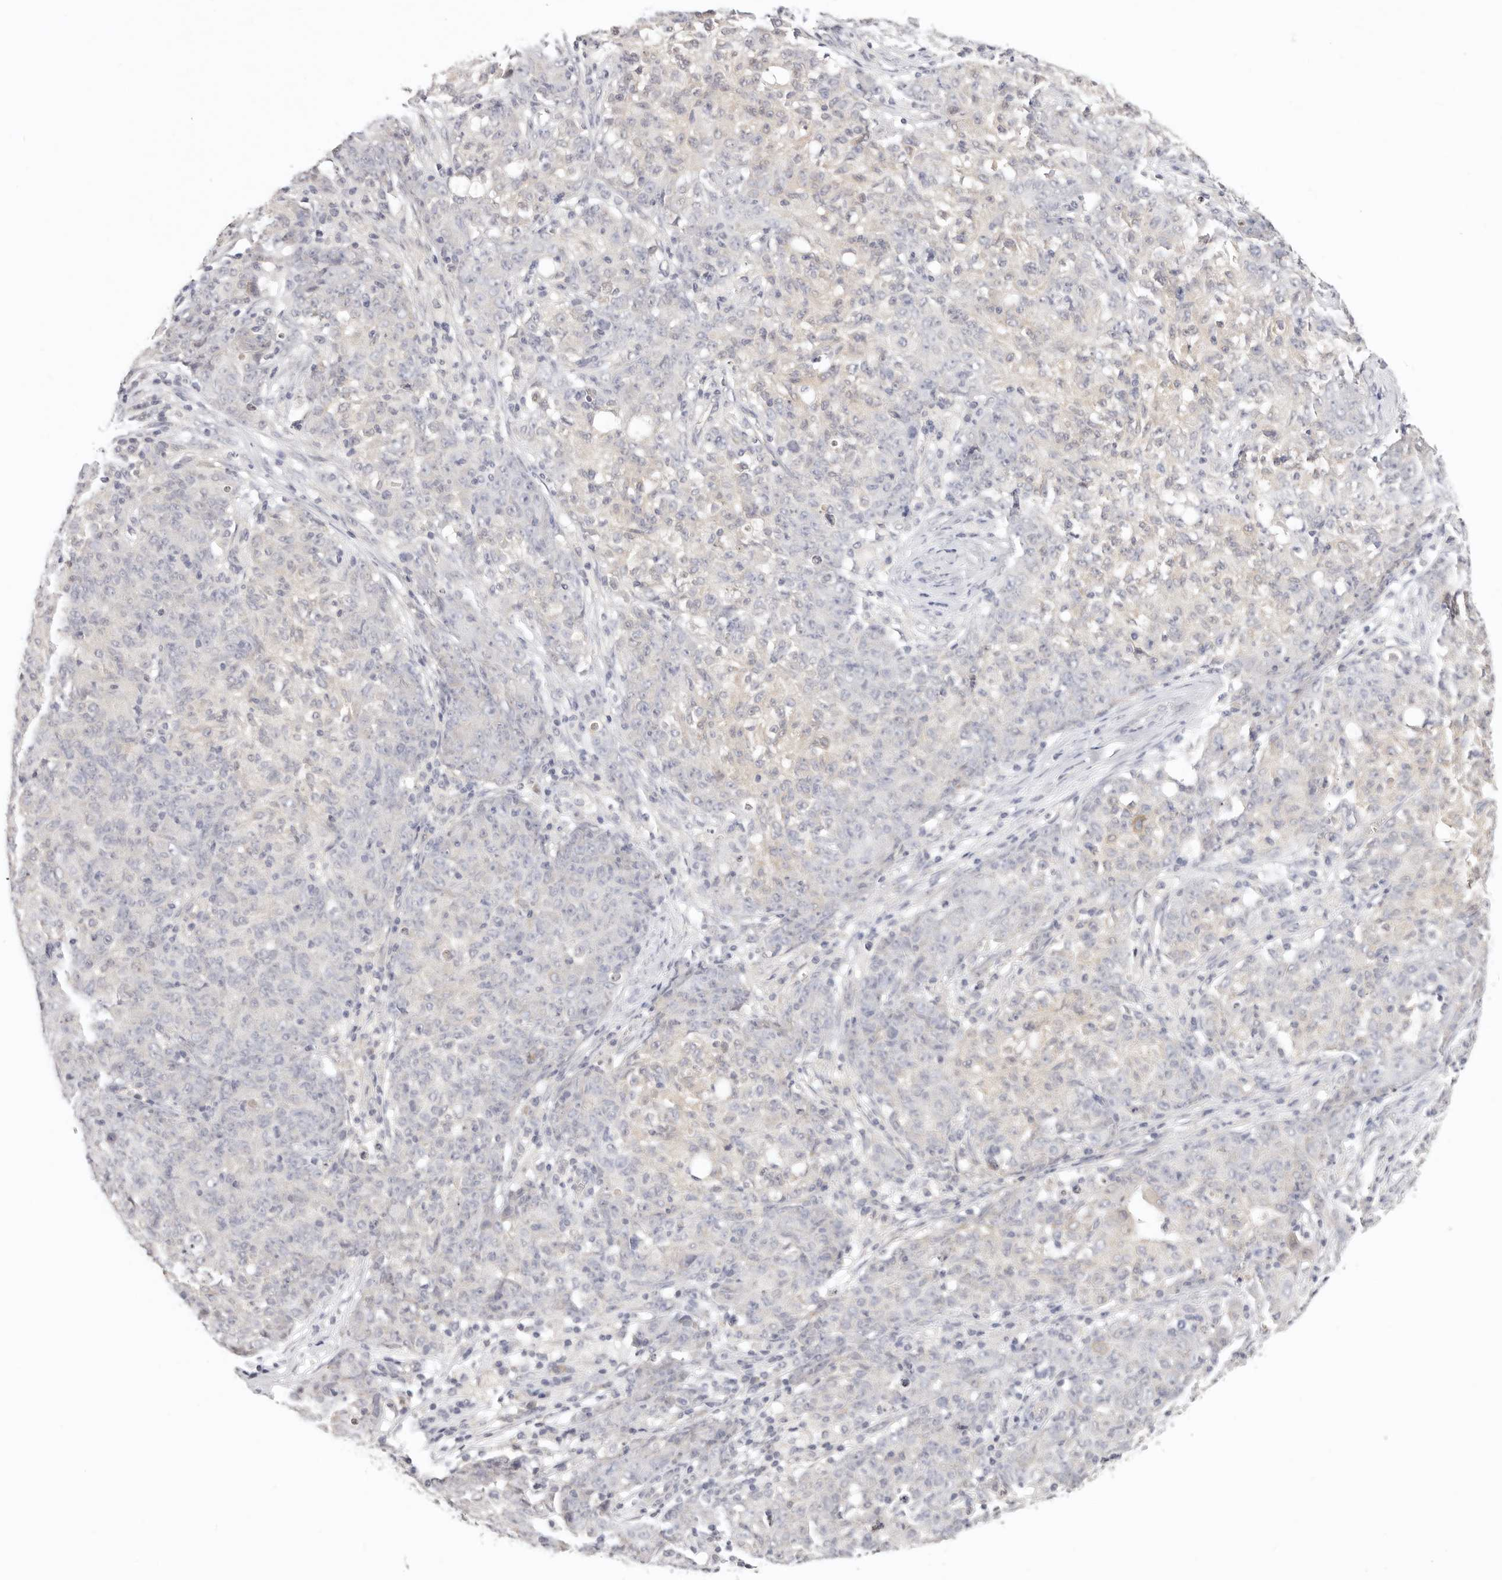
{"staining": {"intensity": "negative", "quantity": "none", "location": "none"}, "tissue": "ovarian cancer", "cell_type": "Tumor cells", "image_type": "cancer", "snomed": [{"axis": "morphology", "description": "Carcinoma, endometroid"}, {"axis": "topography", "description": "Ovary"}], "caption": "An immunohistochemistry image of ovarian cancer is shown. There is no staining in tumor cells of ovarian cancer.", "gene": "GGPS1", "patient": {"sex": "female", "age": 42}}